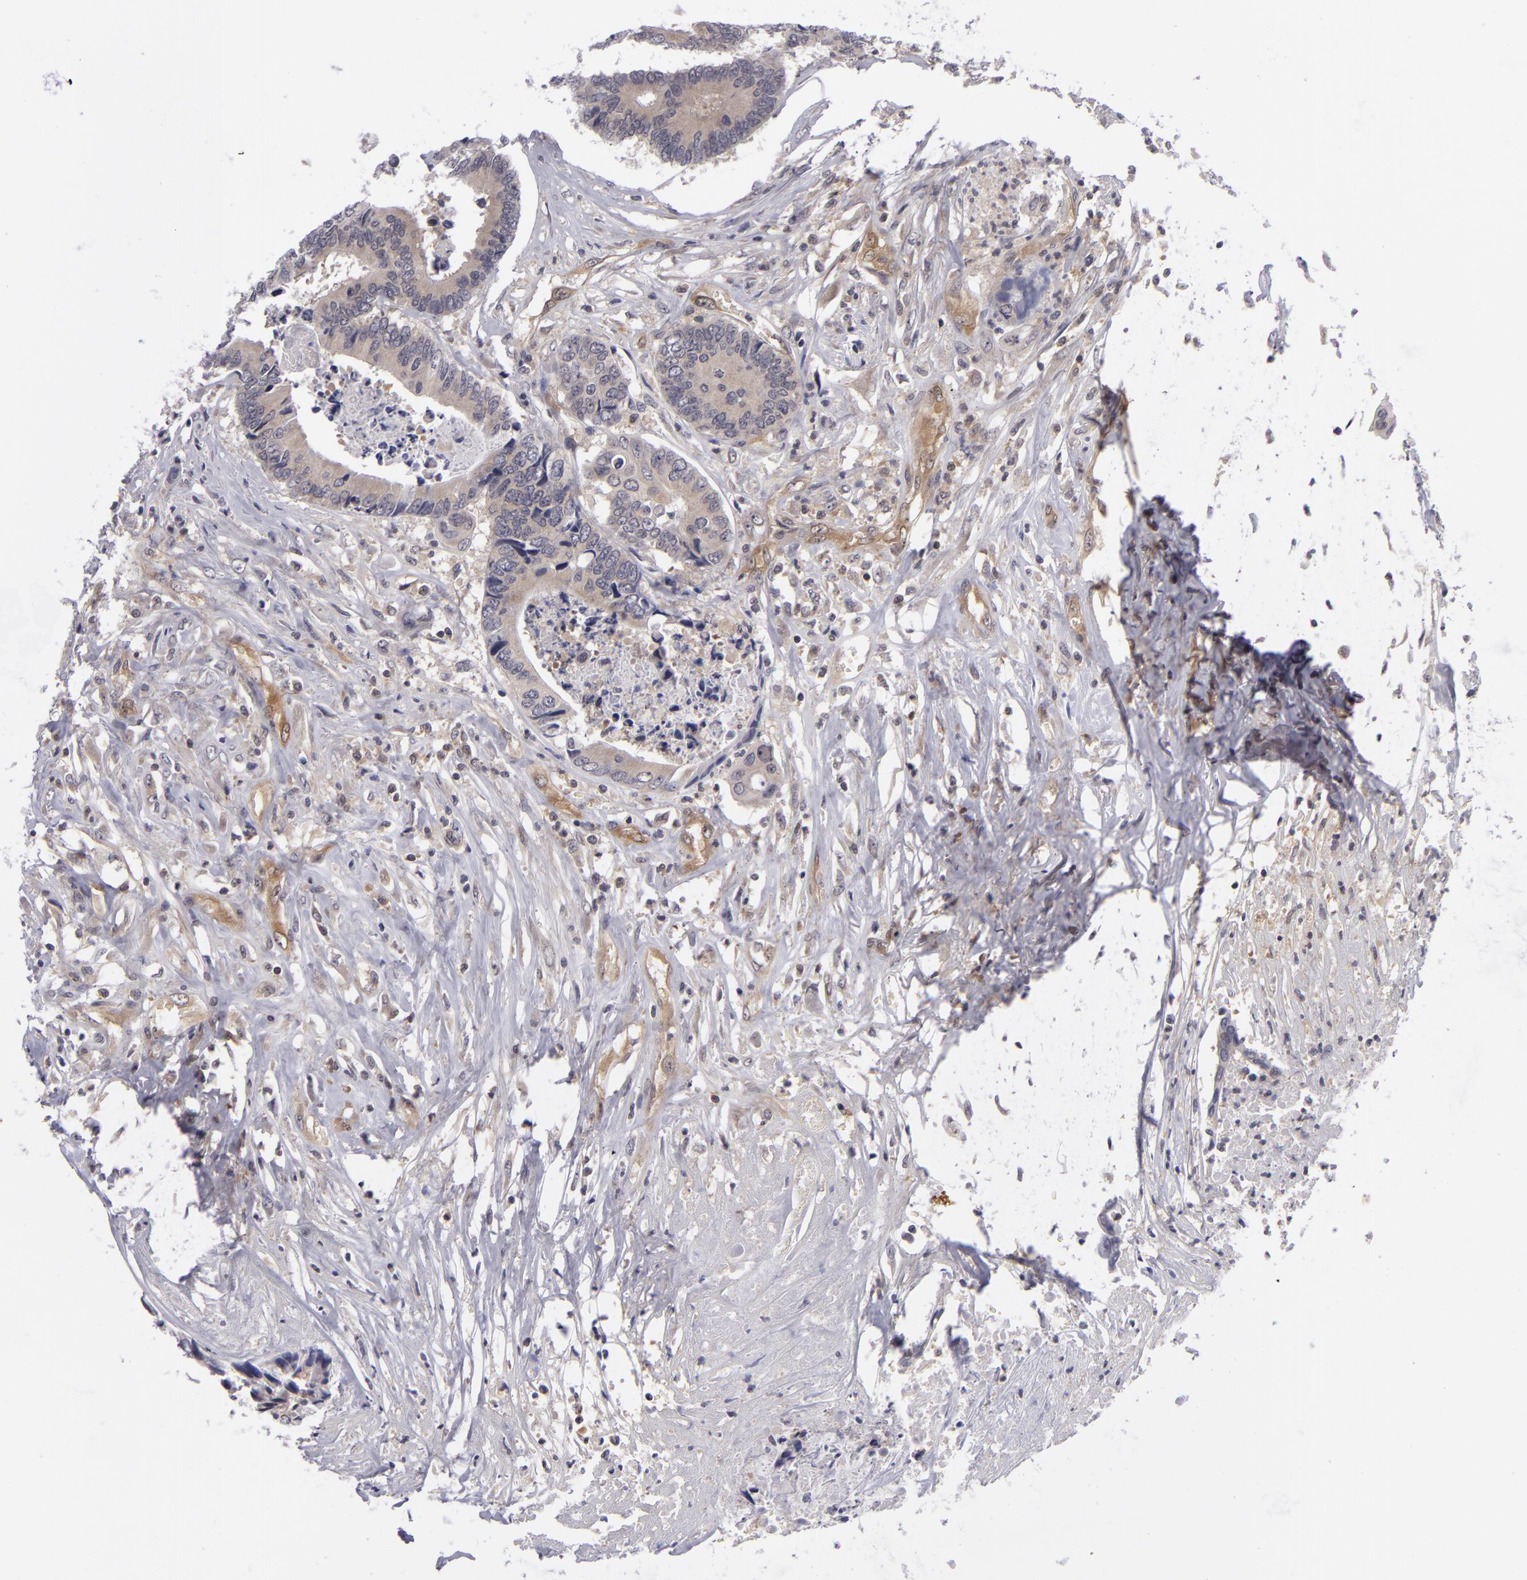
{"staining": {"intensity": "weak", "quantity": "25%-75%", "location": "cytoplasmic/membranous"}, "tissue": "colorectal cancer", "cell_type": "Tumor cells", "image_type": "cancer", "snomed": [{"axis": "morphology", "description": "Adenocarcinoma, NOS"}, {"axis": "topography", "description": "Rectum"}], "caption": "The immunohistochemical stain shows weak cytoplasmic/membranous staining in tumor cells of adenocarcinoma (colorectal) tissue.", "gene": "BCL10", "patient": {"sex": "male", "age": 55}}